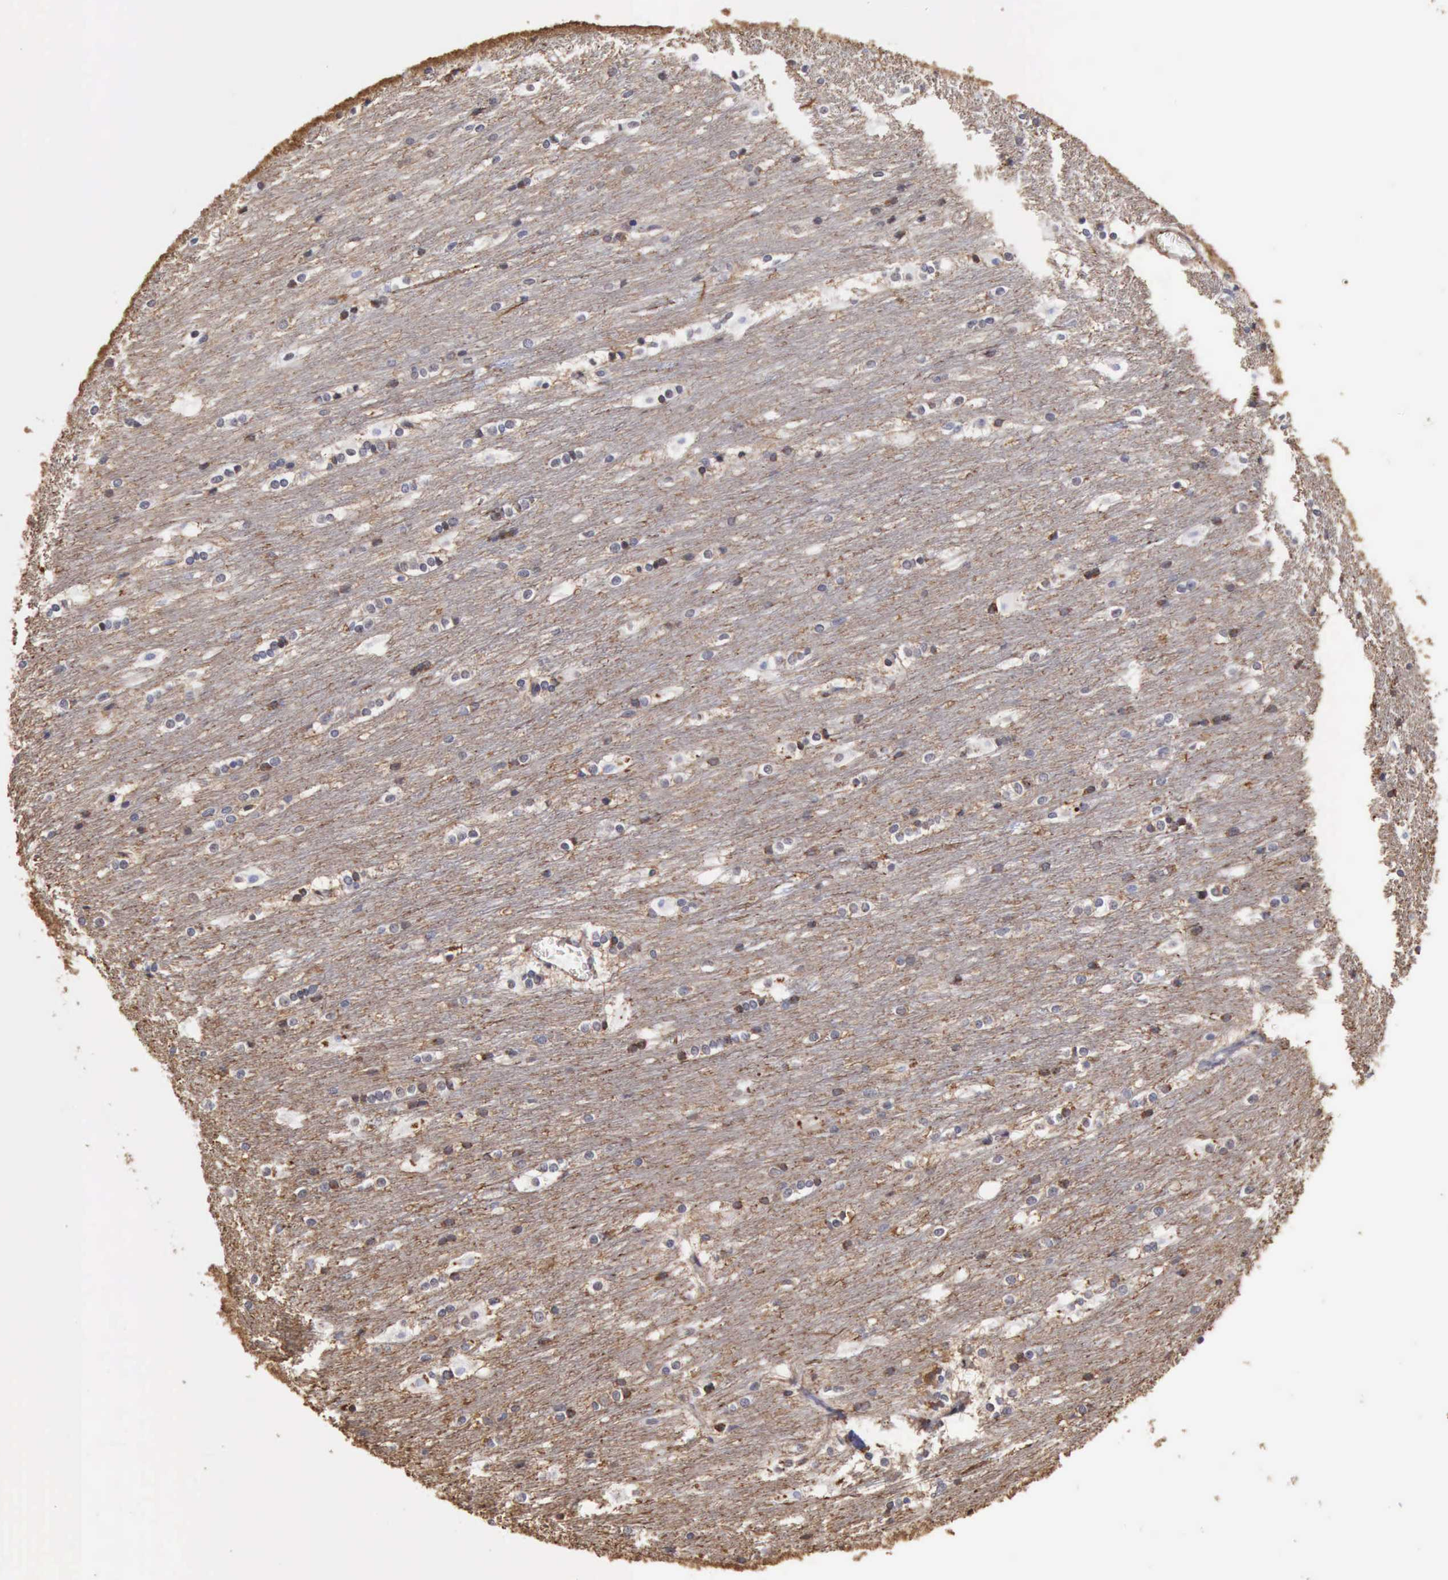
{"staining": {"intensity": "negative", "quantity": "none", "location": "none"}, "tissue": "caudate", "cell_type": "Glial cells", "image_type": "normal", "snomed": [{"axis": "morphology", "description": "Normal tissue, NOS"}, {"axis": "topography", "description": "Lateral ventricle wall"}], "caption": "Photomicrograph shows no significant protein expression in glial cells of unremarkable caudate.", "gene": "GPR101", "patient": {"sex": "female", "age": 19}}